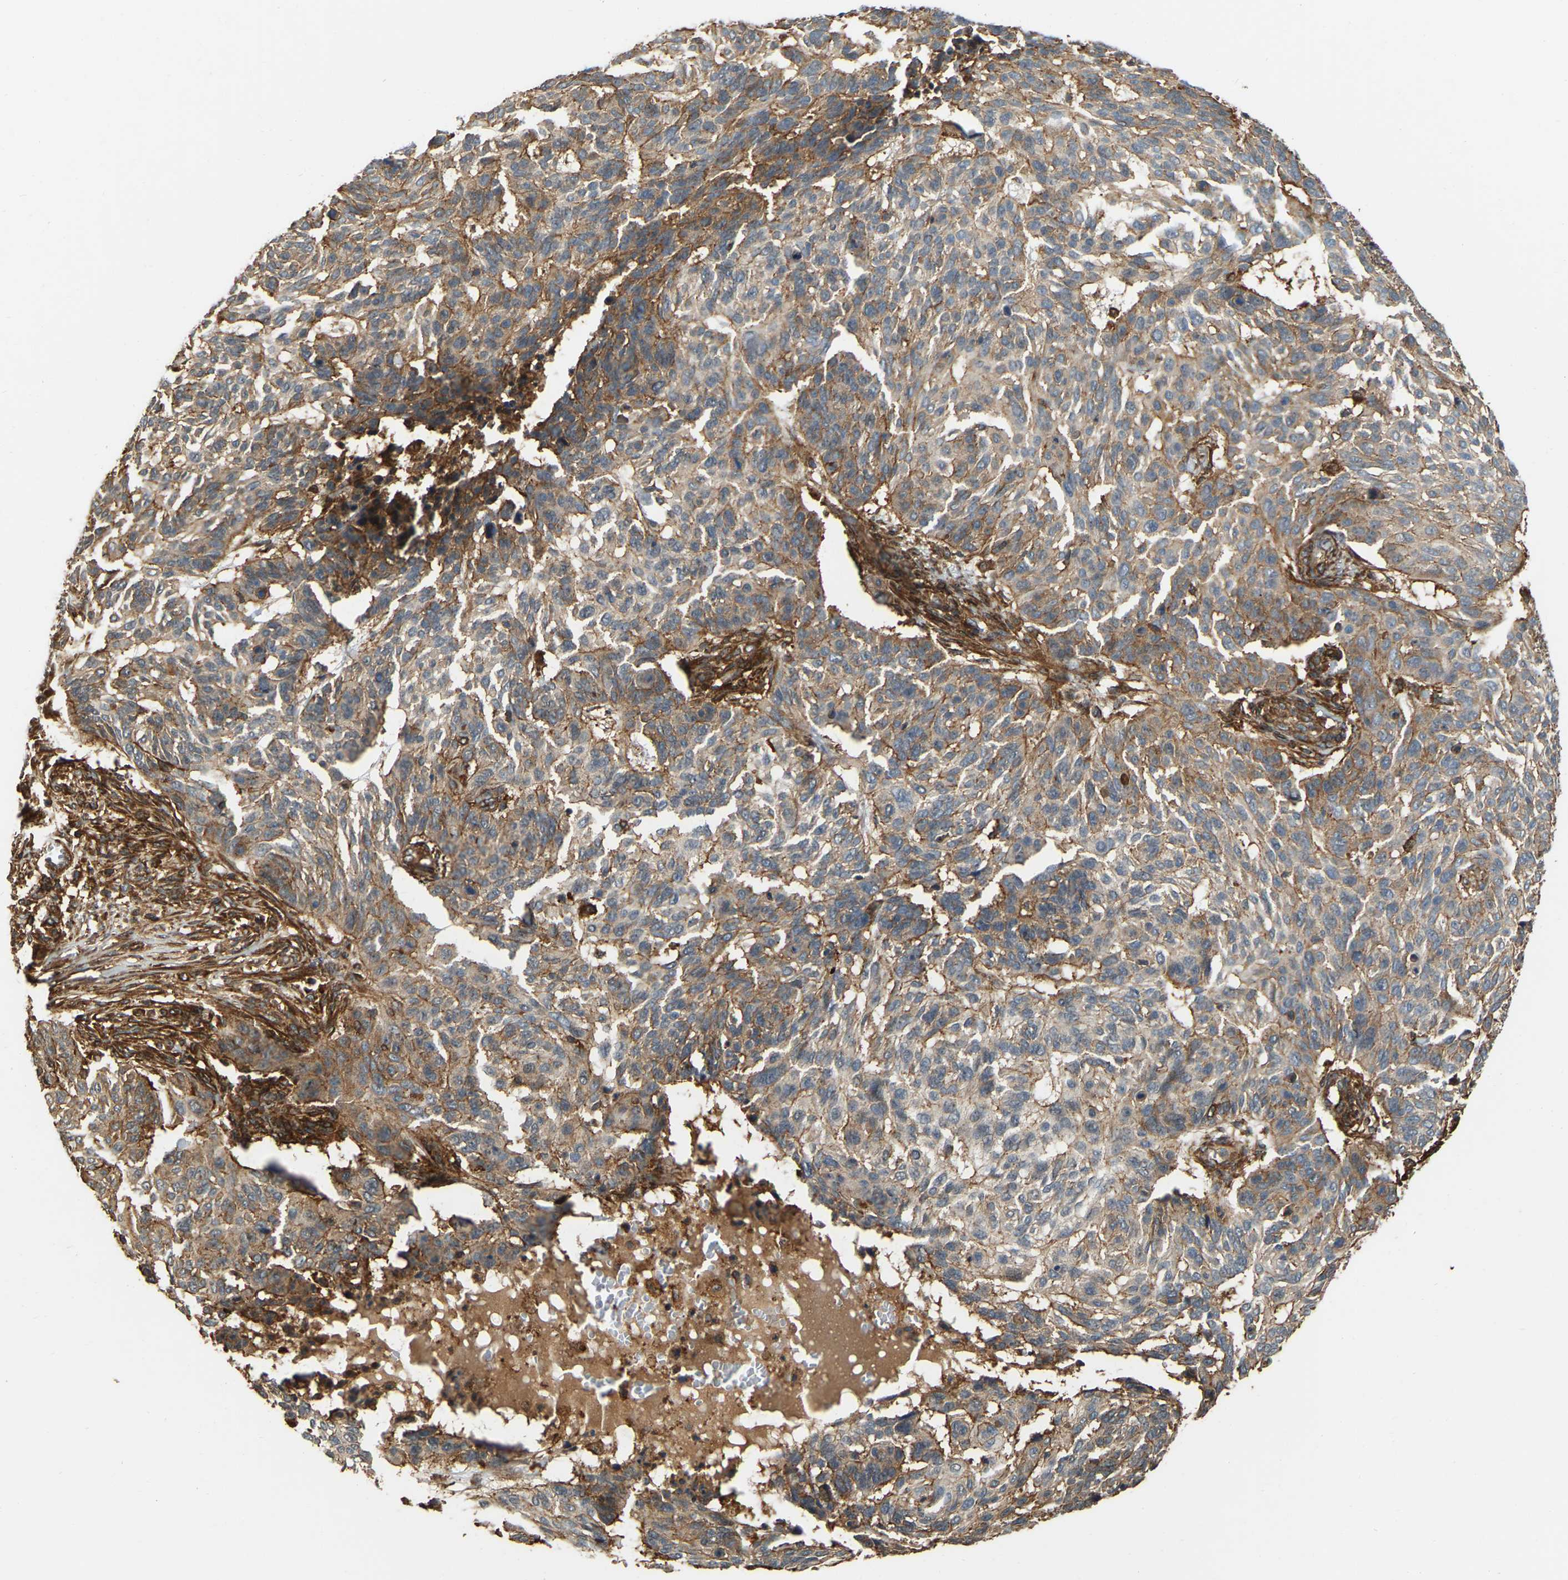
{"staining": {"intensity": "moderate", "quantity": ">75%", "location": "cytoplasmic/membranous"}, "tissue": "skin cancer", "cell_type": "Tumor cells", "image_type": "cancer", "snomed": [{"axis": "morphology", "description": "Basal cell carcinoma"}, {"axis": "topography", "description": "Skin"}], "caption": "The photomicrograph reveals a brown stain indicating the presence of a protein in the cytoplasmic/membranous of tumor cells in skin cancer.", "gene": "SAMD9L", "patient": {"sex": "male", "age": 85}}